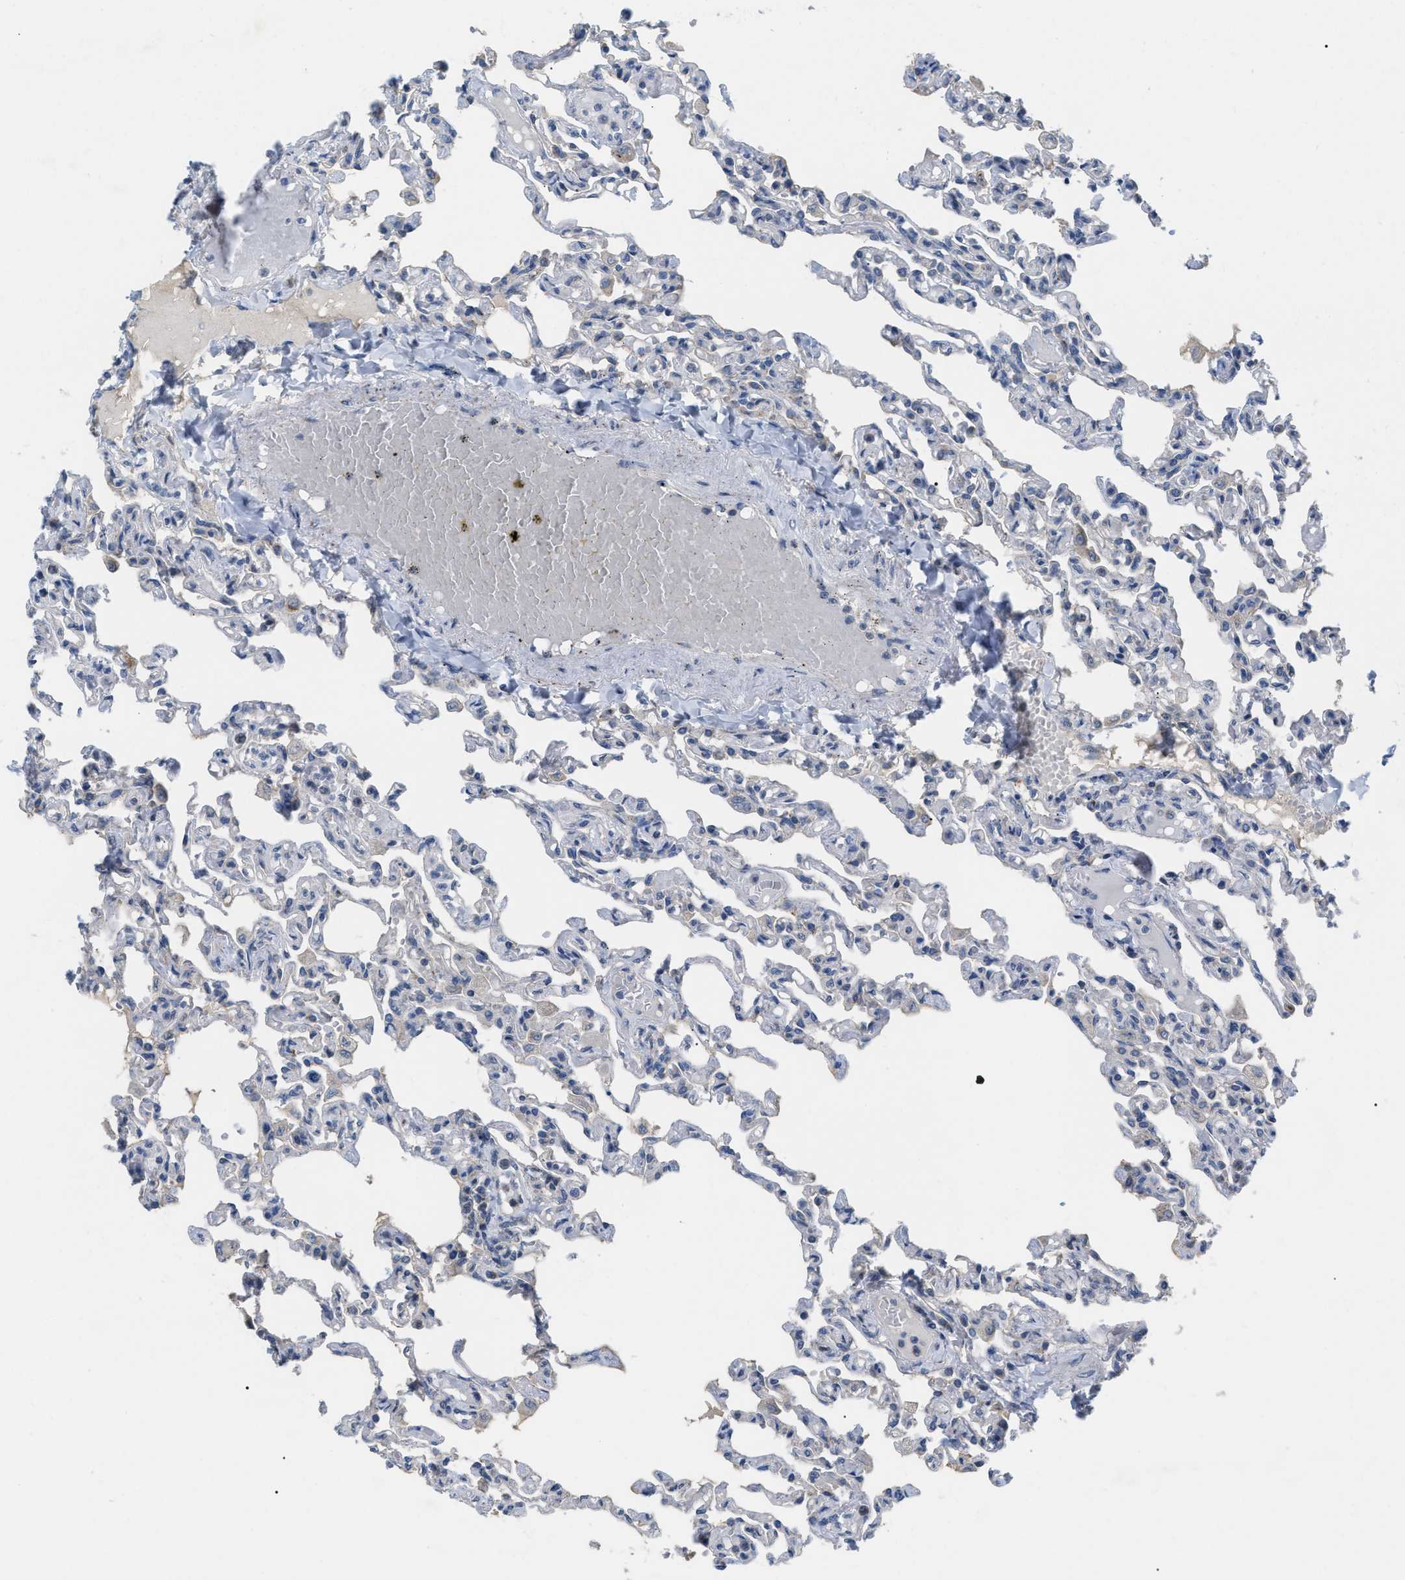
{"staining": {"intensity": "negative", "quantity": "none", "location": "none"}, "tissue": "lung", "cell_type": "Alveolar cells", "image_type": "normal", "snomed": [{"axis": "morphology", "description": "Normal tissue, NOS"}, {"axis": "topography", "description": "Lung"}], "caption": "Immunohistochemistry (IHC) micrograph of unremarkable lung stained for a protein (brown), which shows no positivity in alveolar cells.", "gene": "DHX58", "patient": {"sex": "male", "age": 21}}